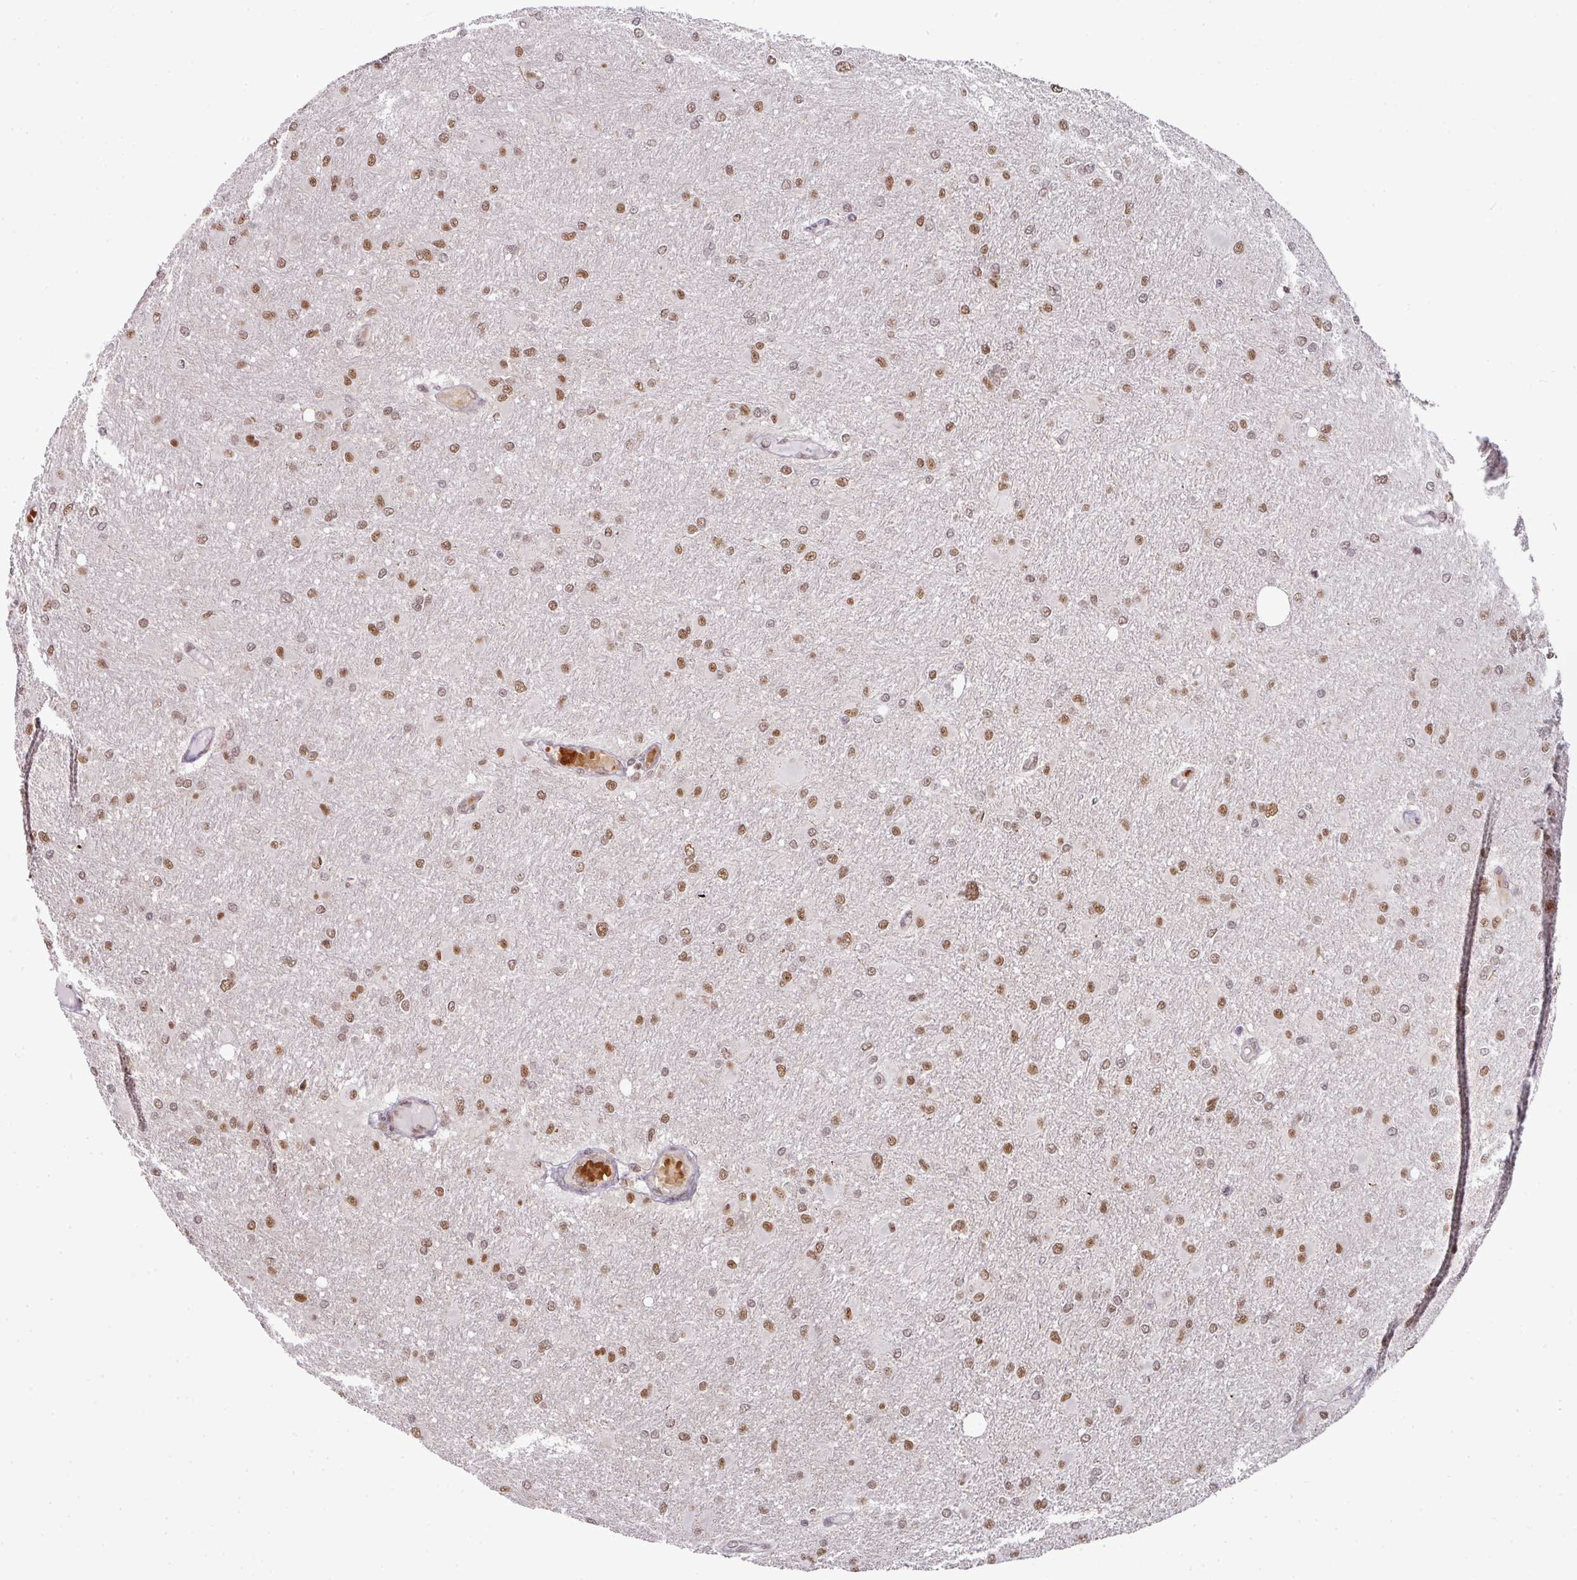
{"staining": {"intensity": "moderate", "quantity": ">75%", "location": "nuclear"}, "tissue": "glioma", "cell_type": "Tumor cells", "image_type": "cancer", "snomed": [{"axis": "morphology", "description": "Glioma, malignant, High grade"}, {"axis": "topography", "description": "Cerebral cortex"}], "caption": "Immunohistochemical staining of human glioma demonstrates medium levels of moderate nuclear staining in approximately >75% of tumor cells. (IHC, brightfield microscopy, high magnification).", "gene": "NCOA5", "patient": {"sex": "female", "age": 36}}